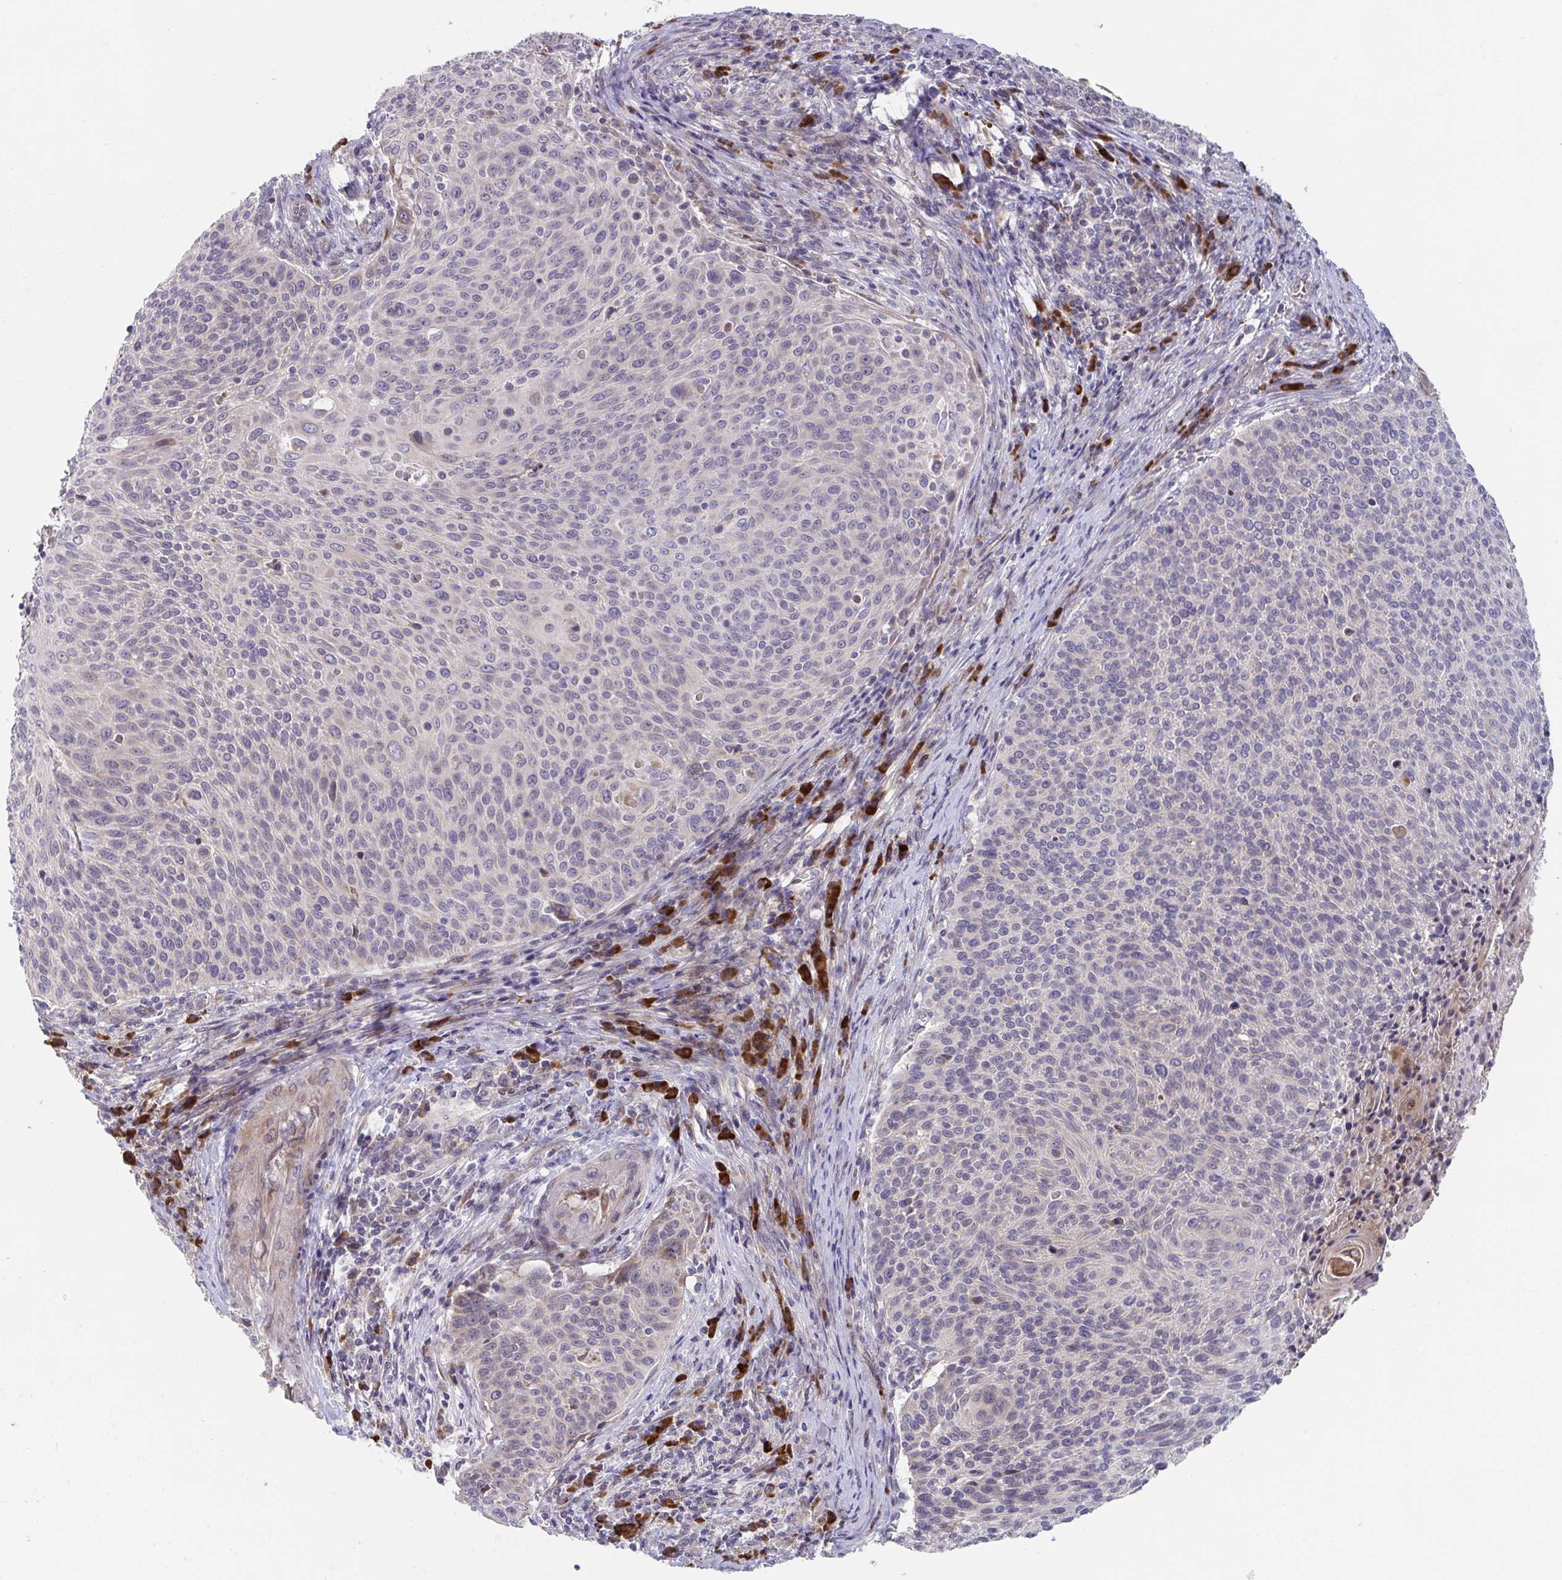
{"staining": {"intensity": "negative", "quantity": "none", "location": "none"}, "tissue": "cervical cancer", "cell_type": "Tumor cells", "image_type": "cancer", "snomed": [{"axis": "morphology", "description": "Squamous cell carcinoma, NOS"}, {"axis": "topography", "description": "Cervix"}], "caption": "DAB immunohistochemical staining of human cervical cancer (squamous cell carcinoma) exhibits no significant staining in tumor cells. Nuclei are stained in blue.", "gene": "SUSD4", "patient": {"sex": "female", "age": 31}}